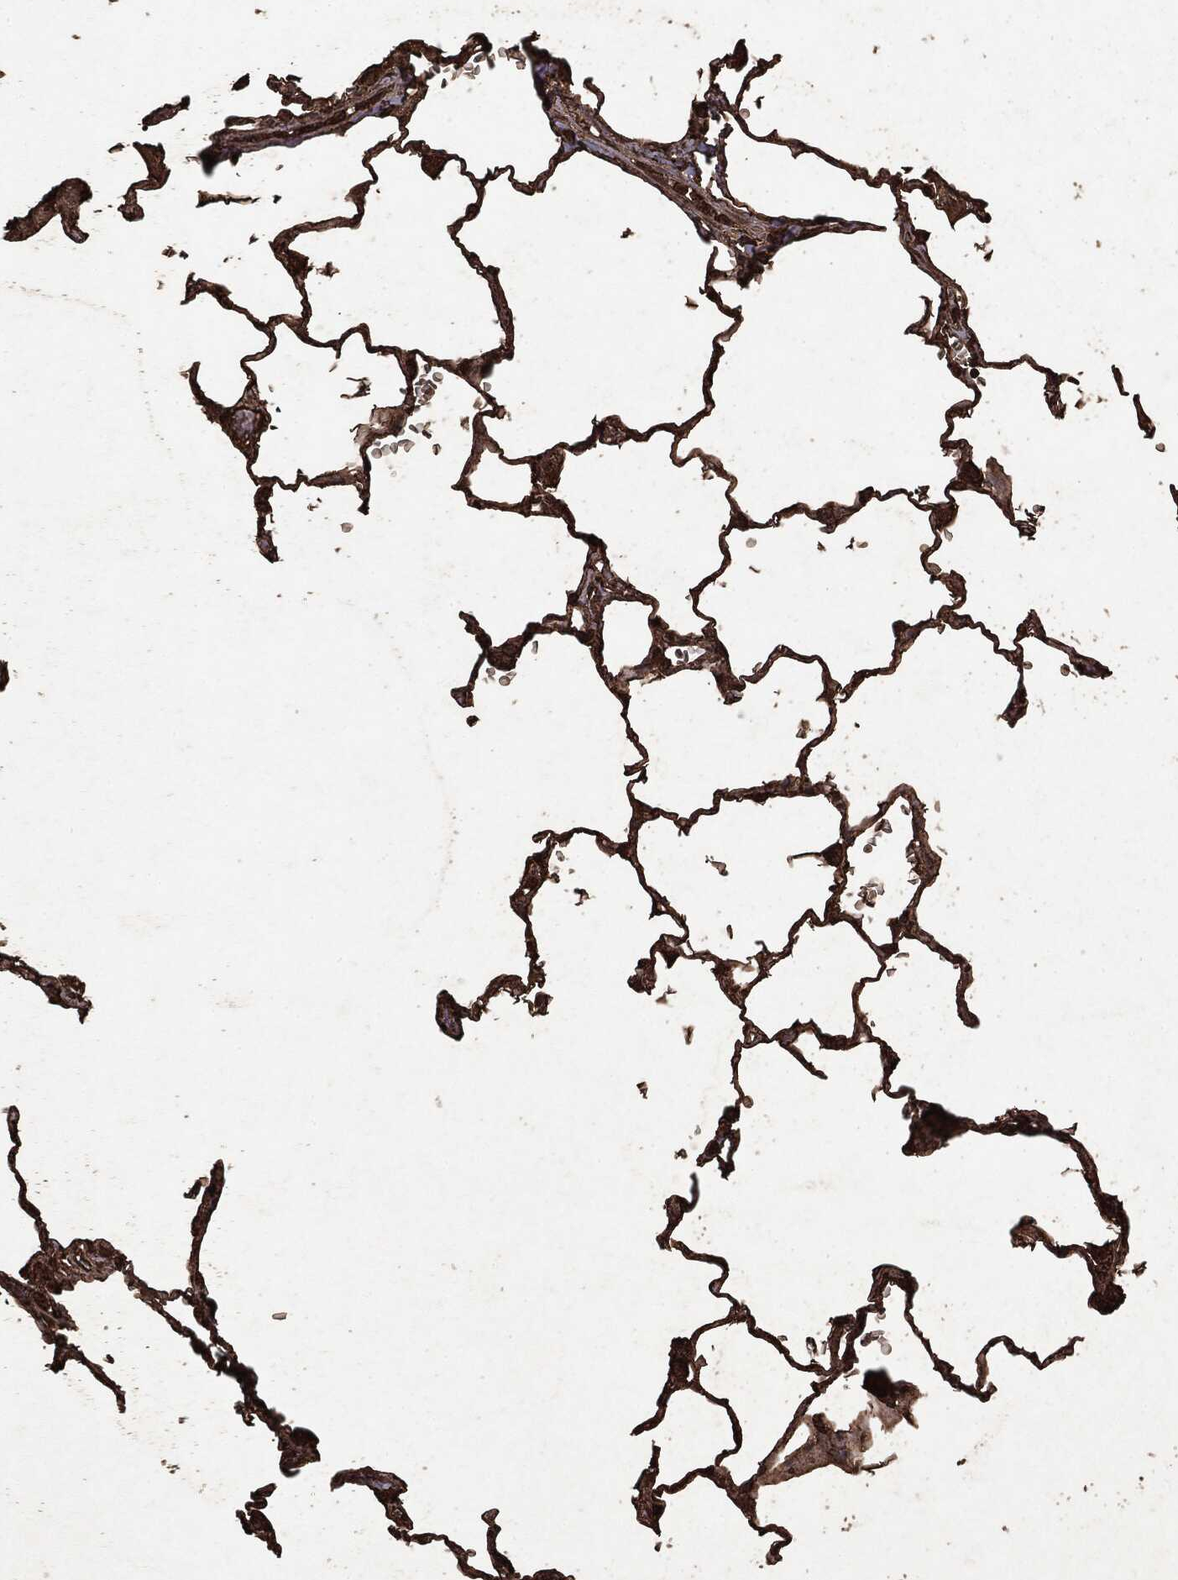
{"staining": {"intensity": "strong", "quantity": ">75%", "location": "cytoplasmic/membranous"}, "tissue": "lung", "cell_type": "Alveolar cells", "image_type": "normal", "snomed": [{"axis": "morphology", "description": "Normal tissue, NOS"}, {"axis": "morphology", "description": "Adenocarcinoma, metastatic, NOS"}, {"axis": "topography", "description": "Lung"}], "caption": "IHC micrograph of unremarkable human lung stained for a protein (brown), which shows high levels of strong cytoplasmic/membranous positivity in about >75% of alveolar cells.", "gene": "ARAF", "patient": {"sex": "male", "age": 45}}